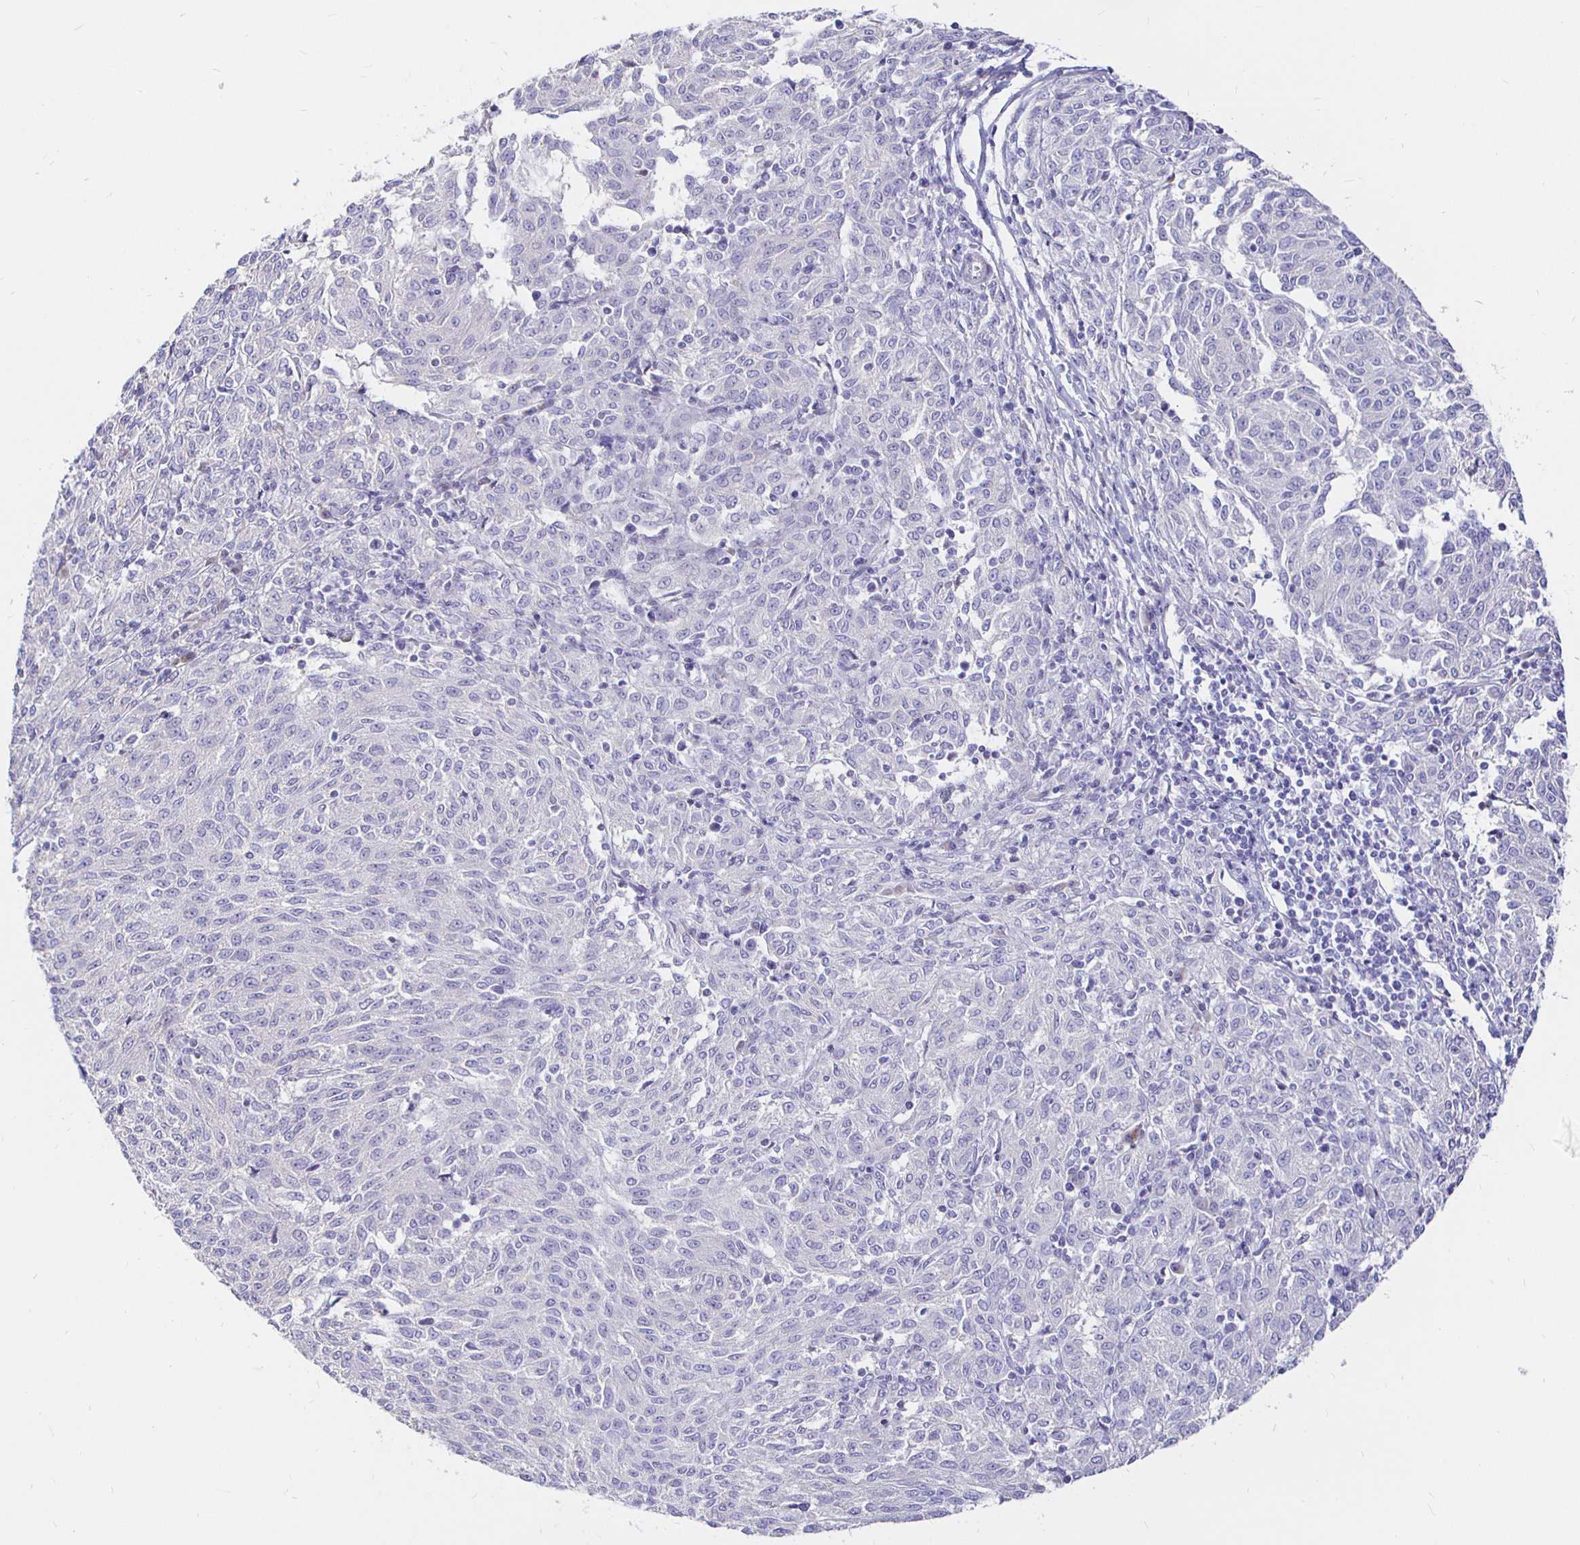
{"staining": {"intensity": "negative", "quantity": "none", "location": "none"}, "tissue": "melanoma", "cell_type": "Tumor cells", "image_type": "cancer", "snomed": [{"axis": "morphology", "description": "Malignant melanoma, NOS"}, {"axis": "topography", "description": "Skin"}], "caption": "Photomicrograph shows no protein expression in tumor cells of malignant melanoma tissue. The staining was performed using DAB to visualize the protein expression in brown, while the nuclei were stained in blue with hematoxylin (Magnification: 20x).", "gene": "NECAB1", "patient": {"sex": "female", "age": 72}}